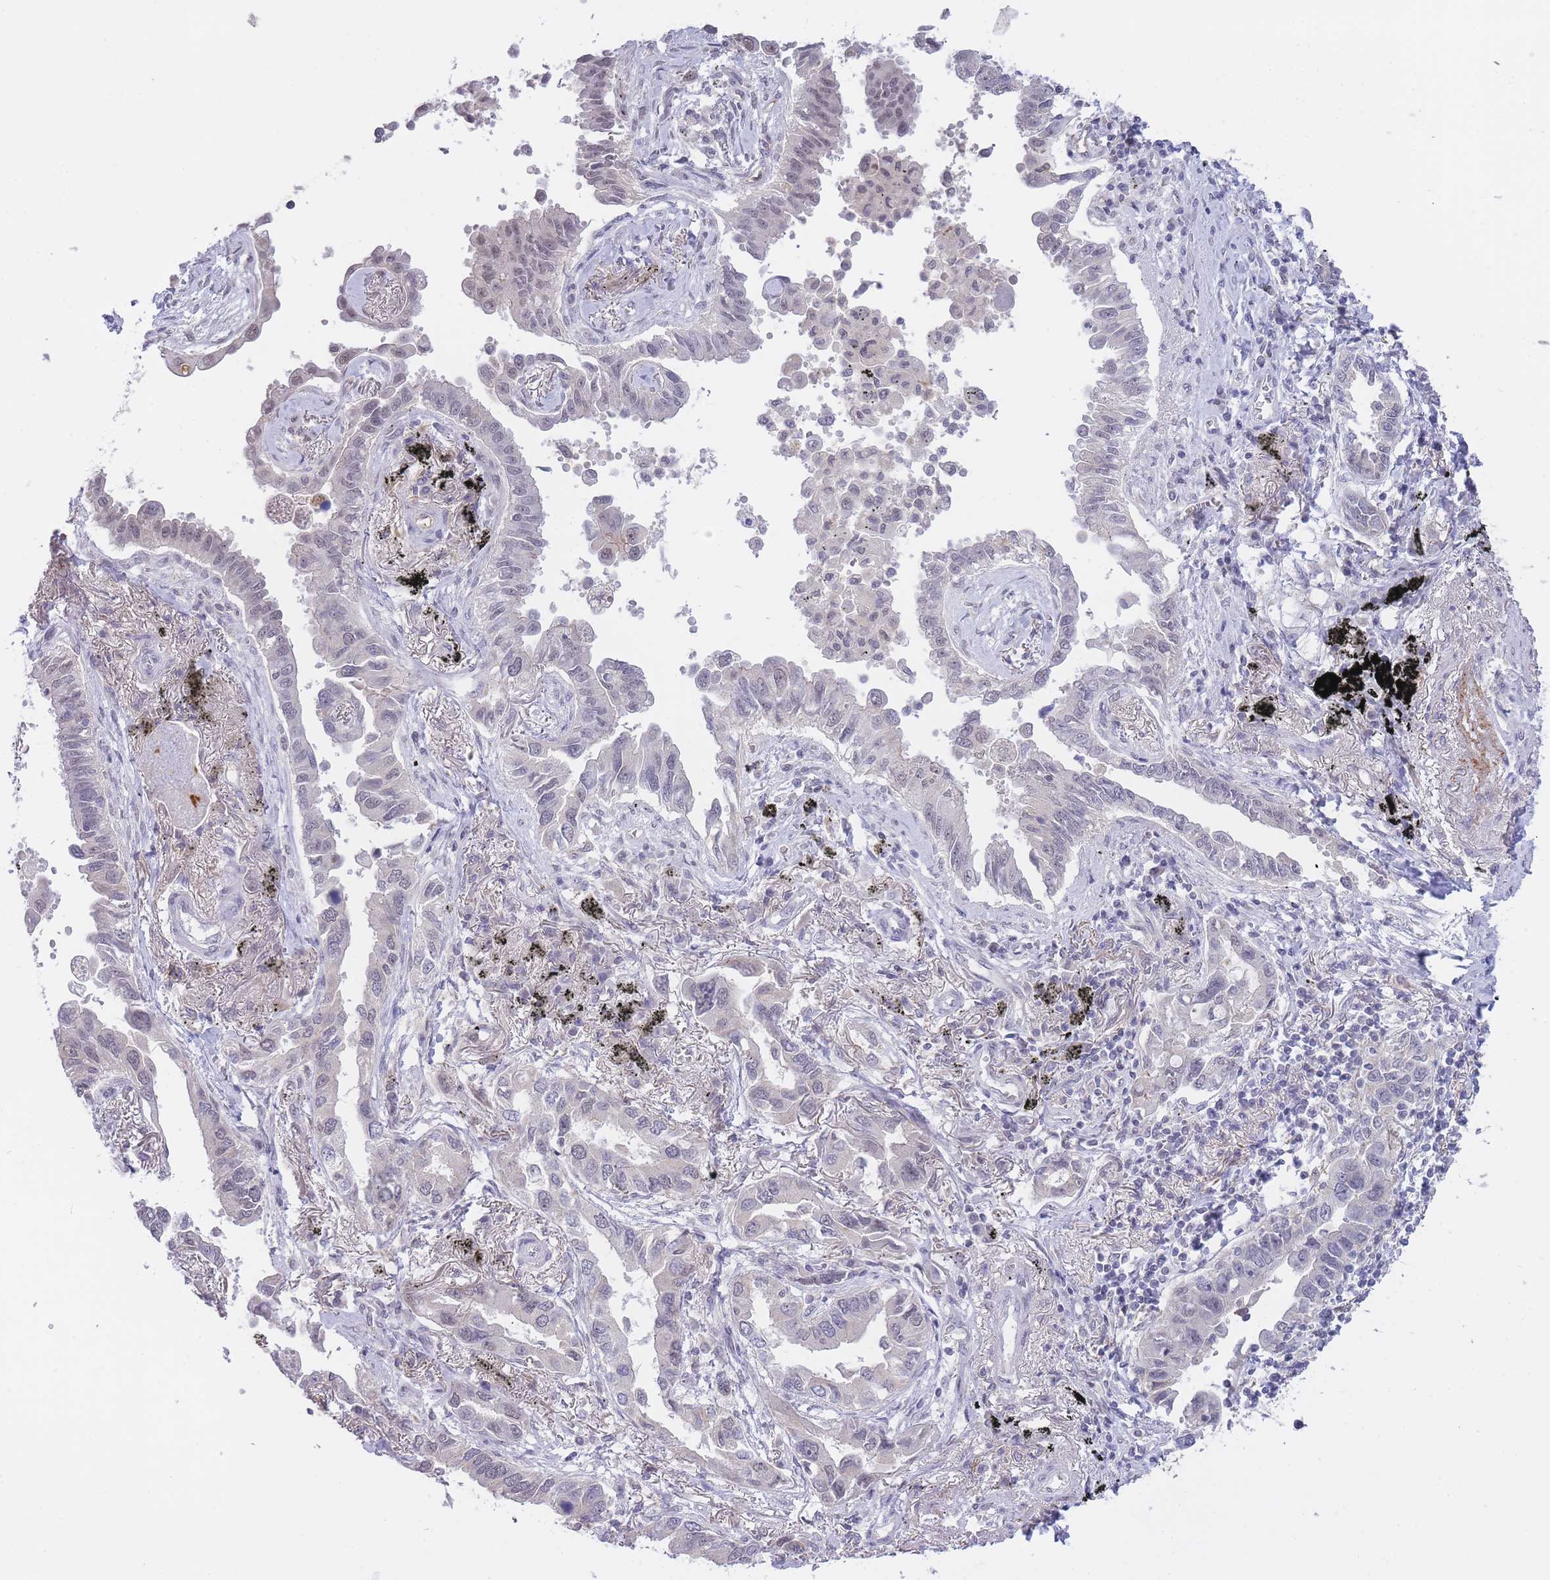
{"staining": {"intensity": "weak", "quantity": "<25%", "location": "nuclear"}, "tissue": "lung cancer", "cell_type": "Tumor cells", "image_type": "cancer", "snomed": [{"axis": "morphology", "description": "Adenocarcinoma, NOS"}, {"axis": "topography", "description": "Lung"}], "caption": "Lung adenocarcinoma was stained to show a protein in brown. There is no significant expression in tumor cells.", "gene": "GOLGA6L25", "patient": {"sex": "male", "age": 67}}